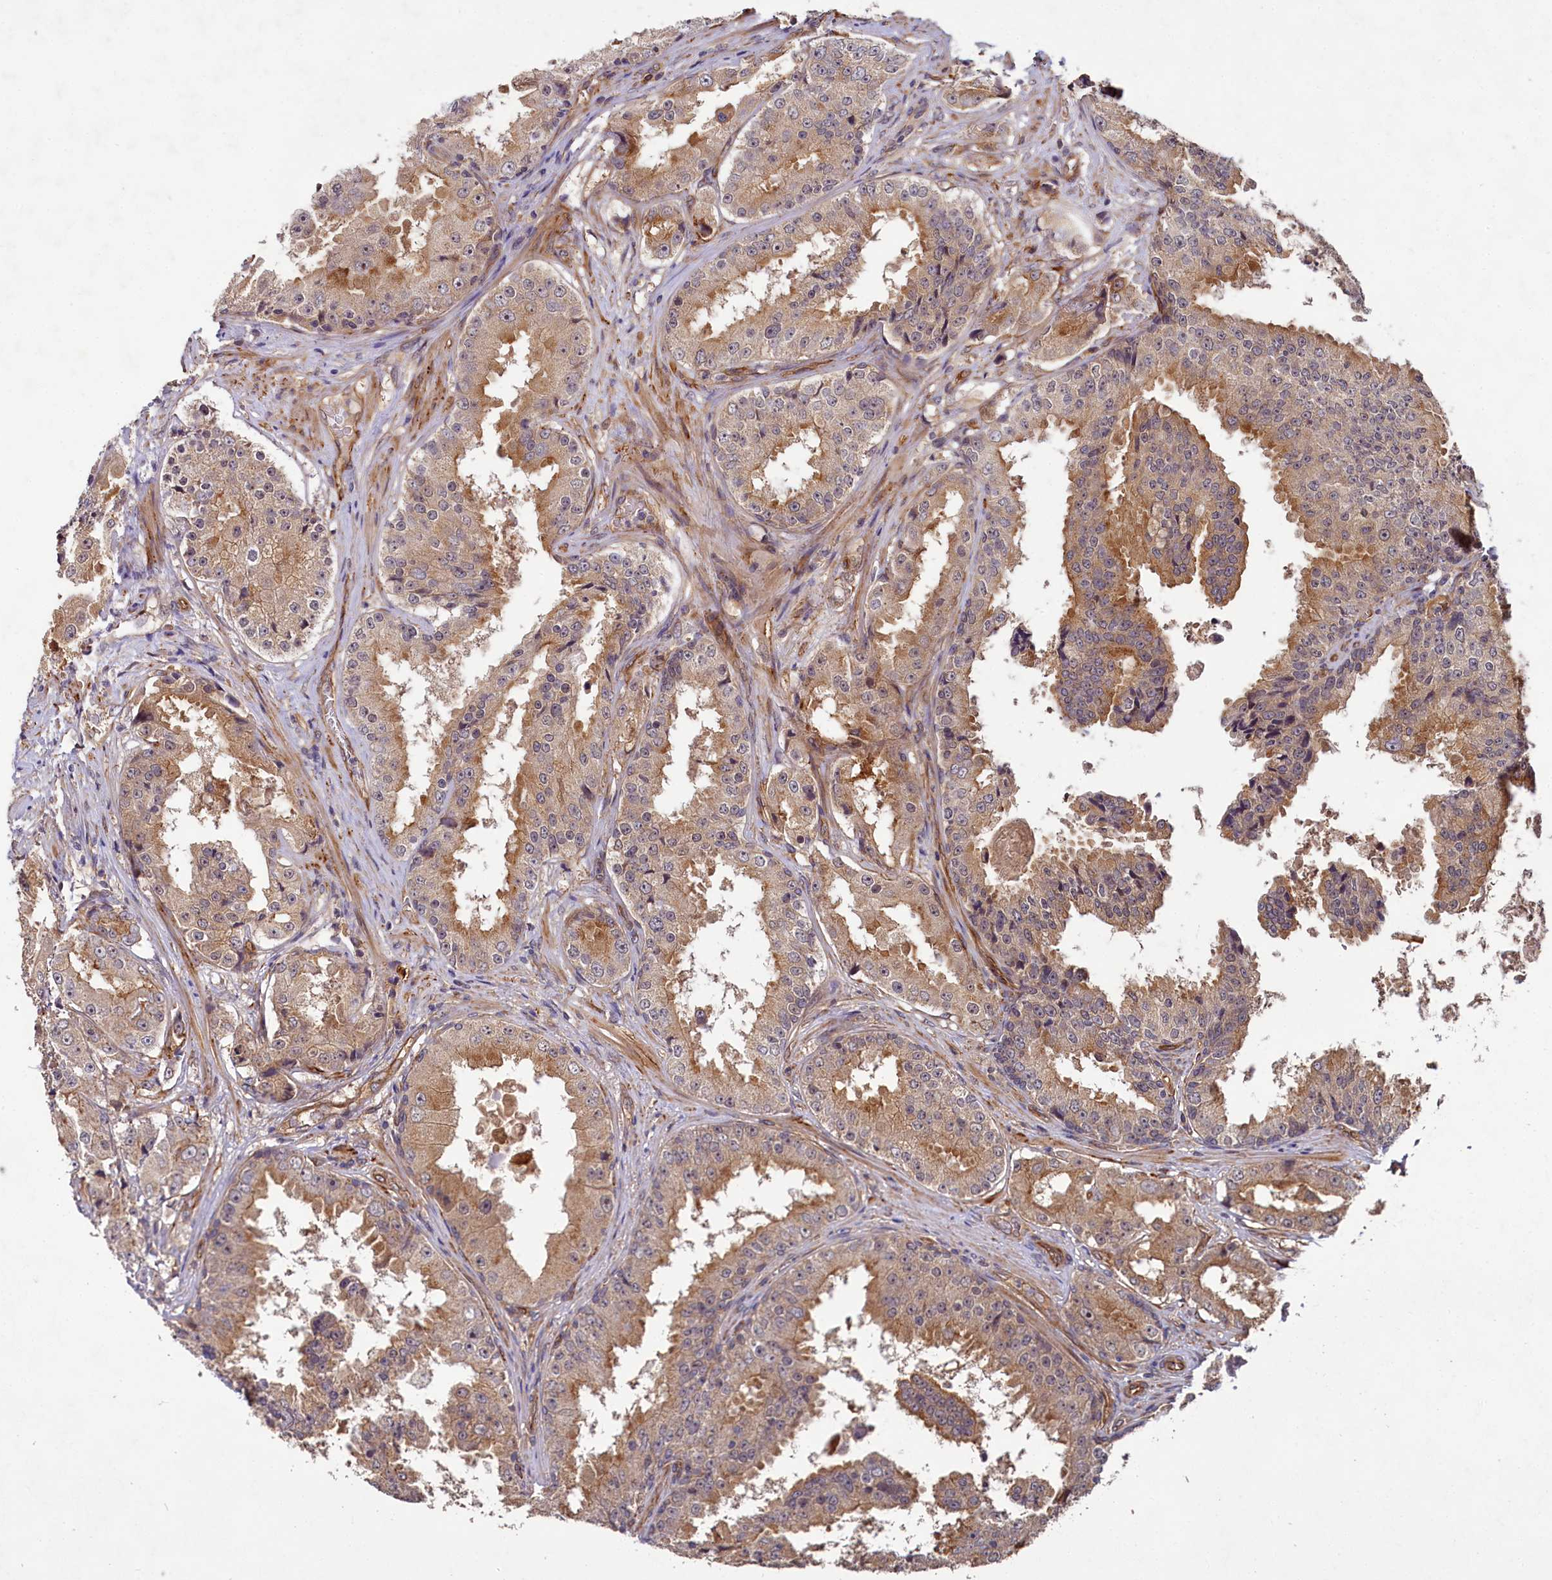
{"staining": {"intensity": "moderate", "quantity": ">75%", "location": "cytoplasmic/membranous"}, "tissue": "prostate cancer", "cell_type": "Tumor cells", "image_type": "cancer", "snomed": [{"axis": "morphology", "description": "Adenocarcinoma, High grade"}, {"axis": "topography", "description": "Prostate"}], "caption": "Moderate cytoplasmic/membranous positivity for a protein is seen in about >75% of tumor cells of prostate cancer using immunohistochemistry (IHC).", "gene": "PKN2", "patient": {"sex": "male", "age": 73}}